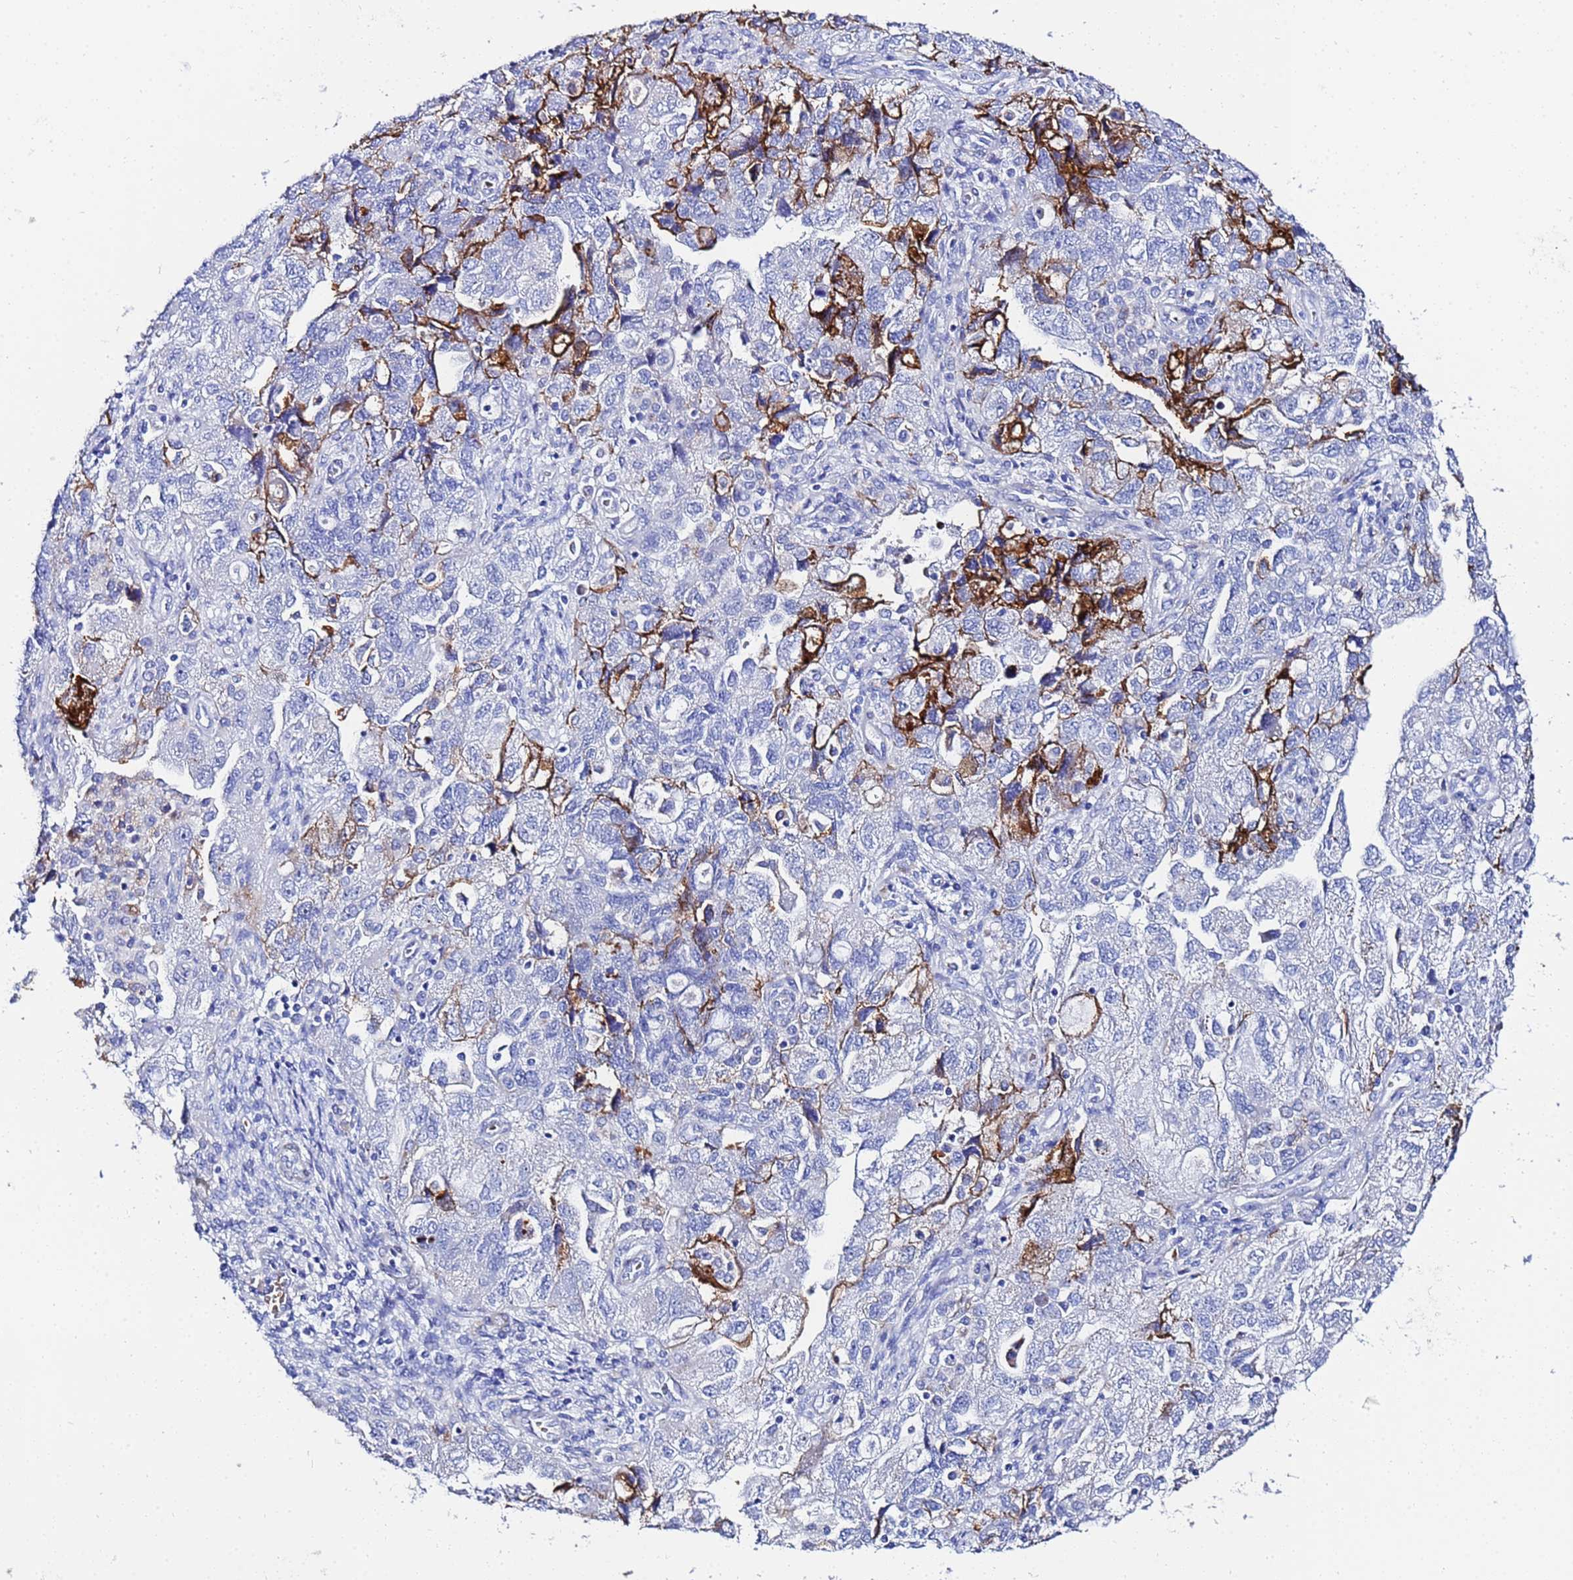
{"staining": {"intensity": "negative", "quantity": "none", "location": "none"}, "tissue": "ovarian cancer", "cell_type": "Tumor cells", "image_type": "cancer", "snomed": [{"axis": "morphology", "description": "Carcinoma, NOS"}, {"axis": "morphology", "description": "Cystadenocarcinoma, serous, NOS"}, {"axis": "topography", "description": "Ovary"}], "caption": "Human ovarian serous cystadenocarcinoma stained for a protein using immunohistochemistry reveals no positivity in tumor cells.", "gene": "ZNF26", "patient": {"sex": "female", "age": 69}}